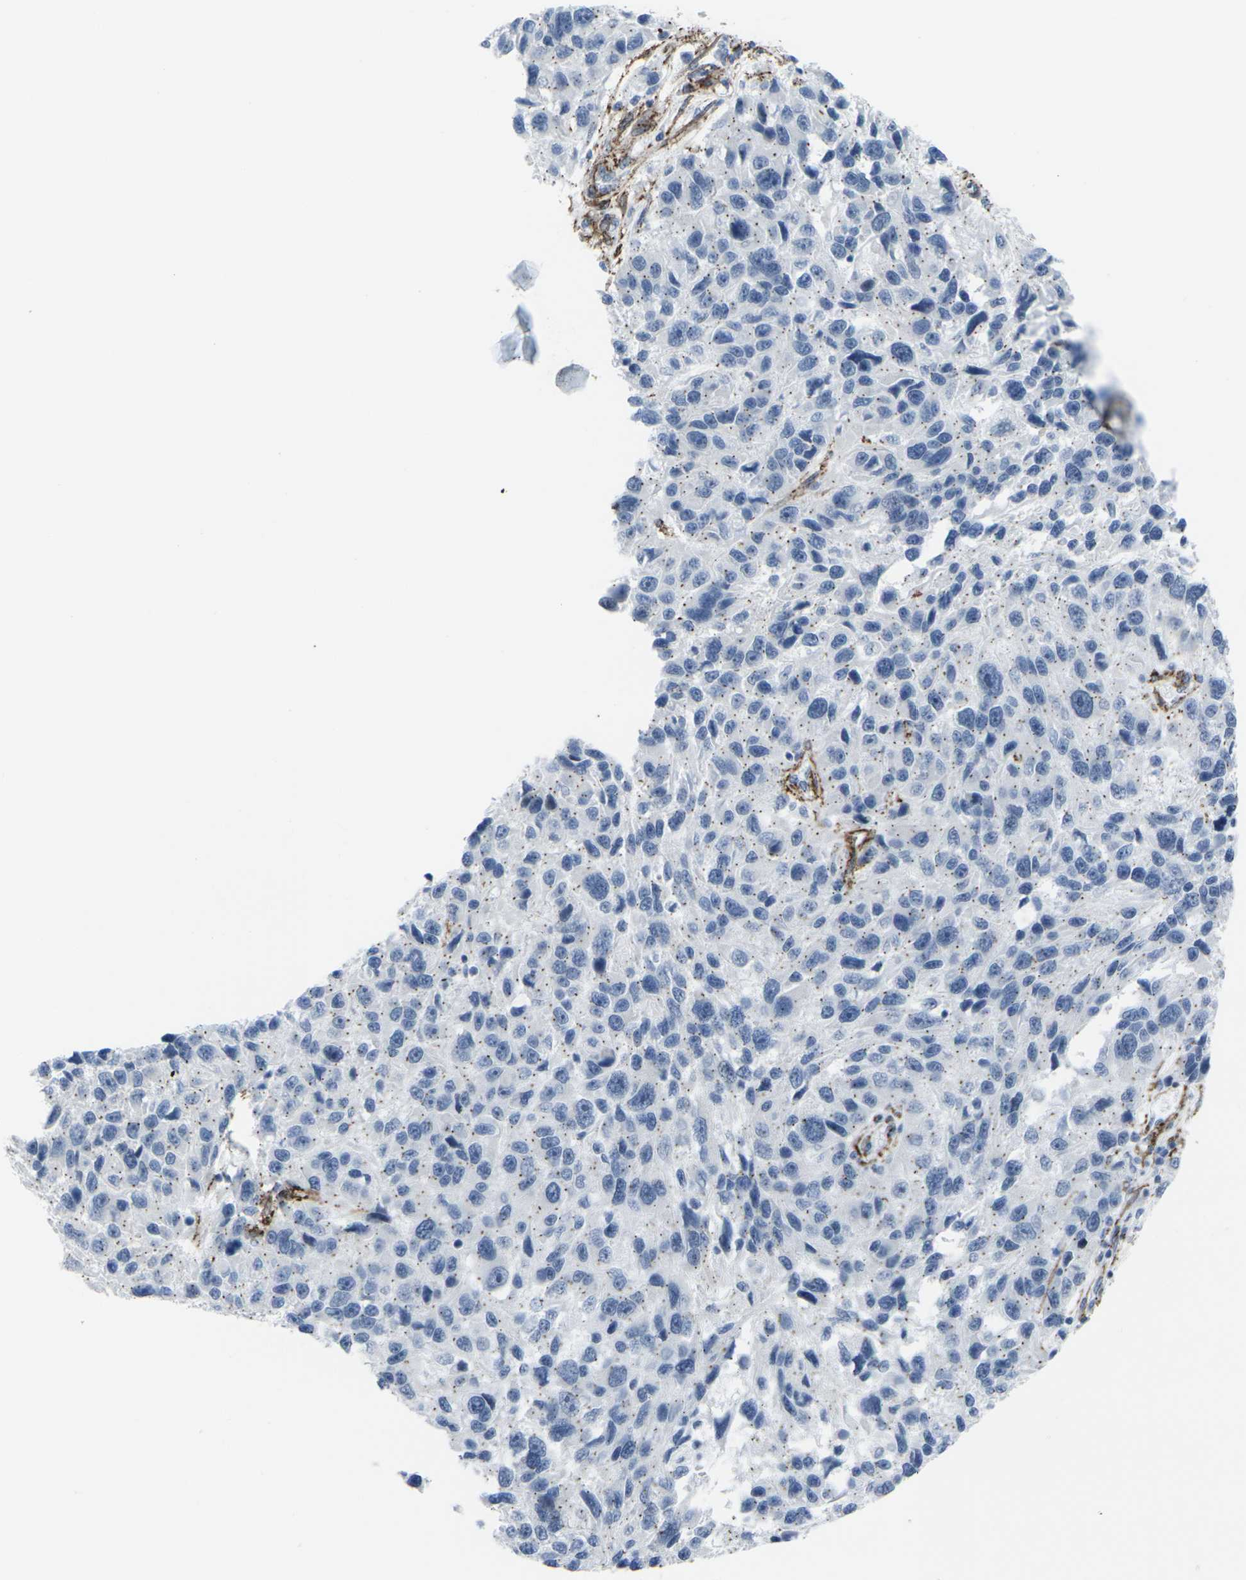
{"staining": {"intensity": "negative", "quantity": "none", "location": "none"}, "tissue": "melanoma", "cell_type": "Tumor cells", "image_type": "cancer", "snomed": [{"axis": "morphology", "description": "Malignant melanoma, NOS"}, {"axis": "topography", "description": "Skin"}], "caption": "High magnification brightfield microscopy of malignant melanoma stained with DAB (brown) and counterstained with hematoxylin (blue): tumor cells show no significant expression.", "gene": "CDH11", "patient": {"sex": "male", "age": 53}}